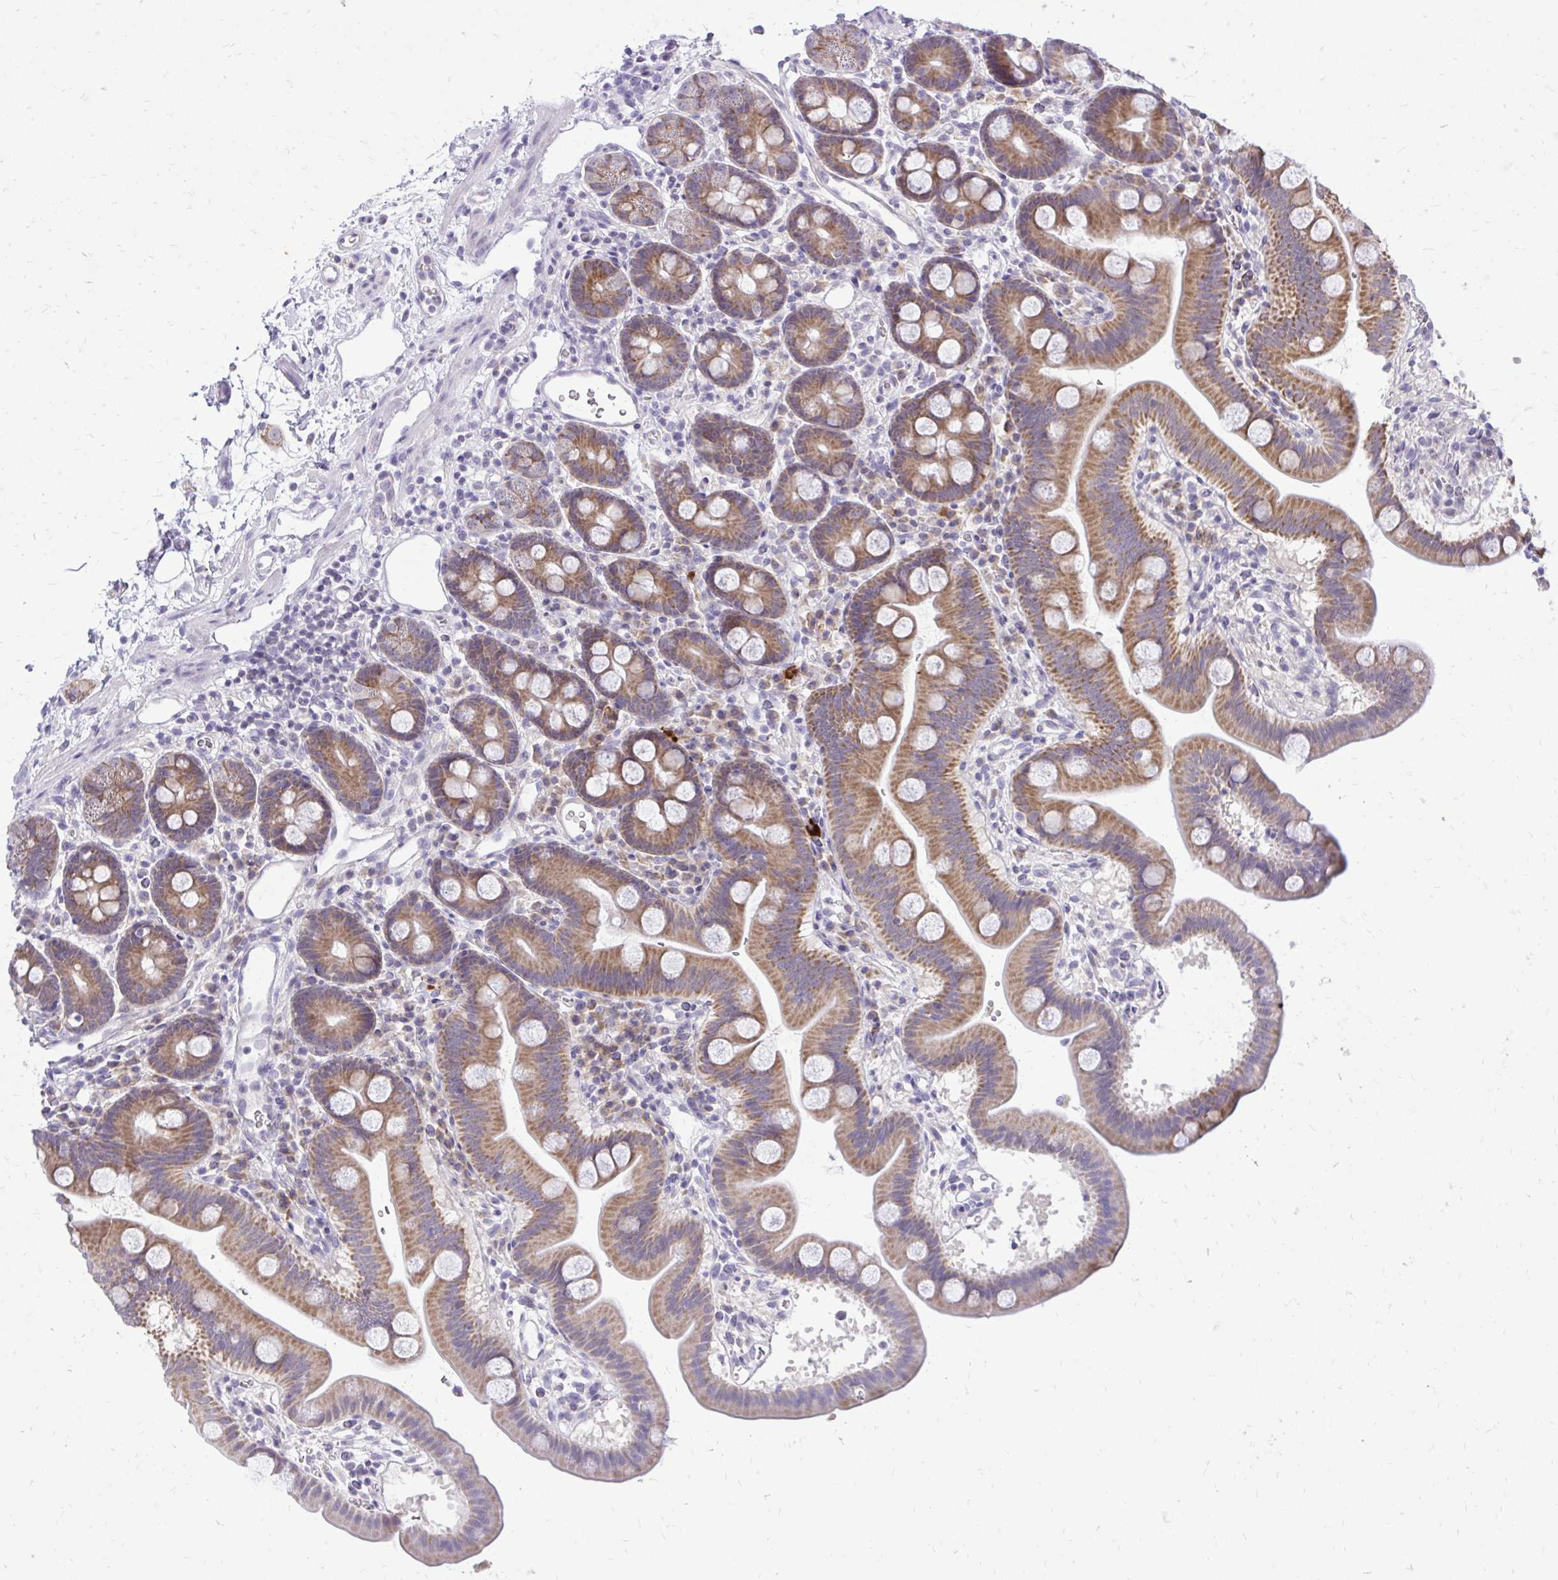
{"staining": {"intensity": "moderate", "quantity": ">75%", "location": "cytoplasmic/membranous"}, "tissue": "duodenum", "cell_type": "Glandular cells", "image_type": "normal", "snomed": [{"axis": "morphology", "description": "Normal tissue, NOS"}, {"axis": "topography", "description": "Duodenum"}], "caption": "Glandular cells demonstrate moderate cytoplasmic/membranous expression in approximately >75% of cells in normal duodenum.", "gene": "SPTBN2", "patient": {"sex": "male", "age": 59}}